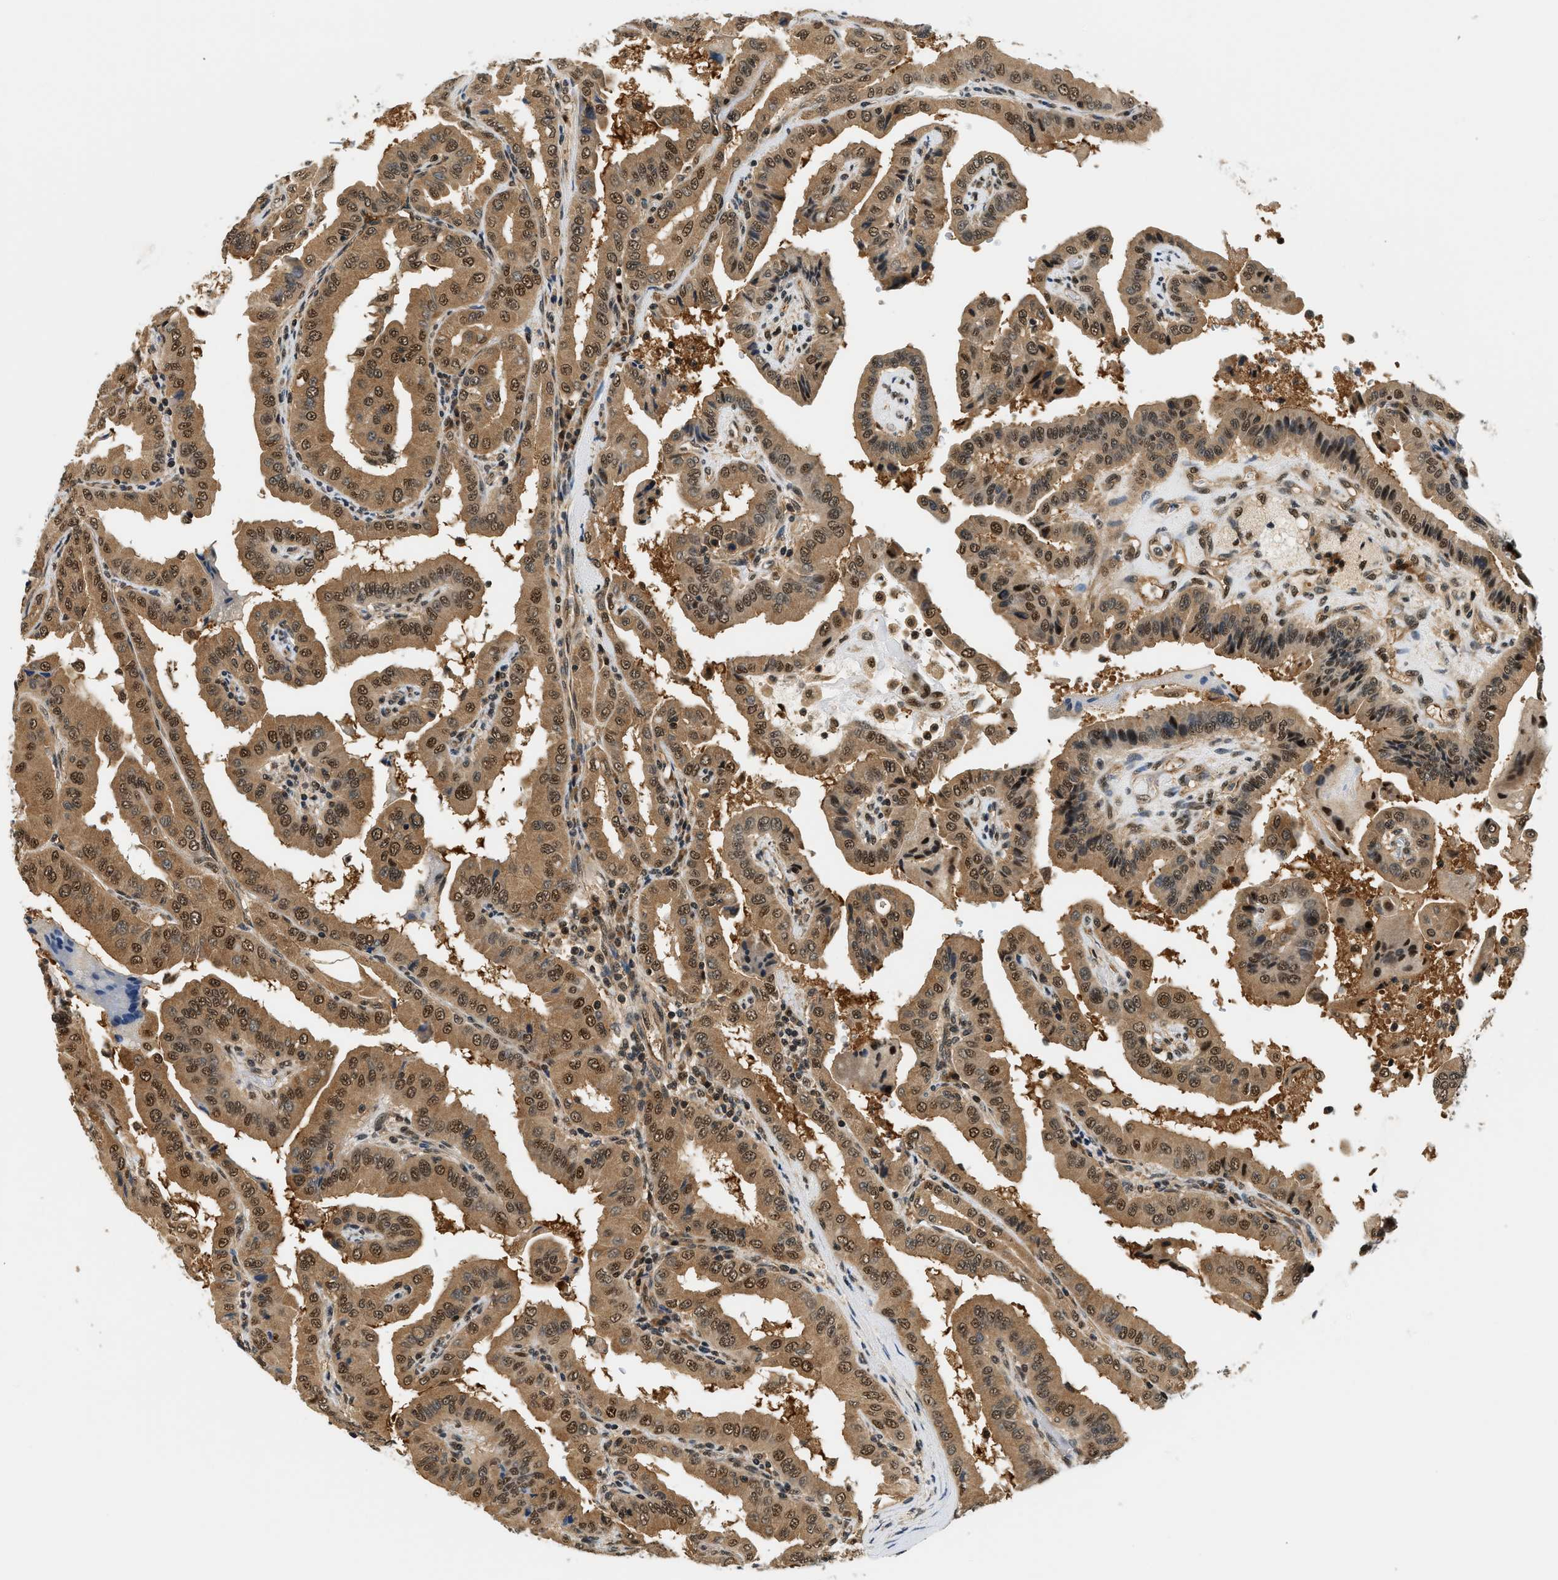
{"staining": {"intensity": "strong", "quantity": ">75%", "location": "cytoplasmic/membranous,nuclear"}, "tissue": "thyroid cancer", "cell_type": "Tumor cells", "image_type": "cancer", "snomed": [{"axis": "morphology", "description": "Papillary adenocarcinoma, NOS"}, {"axis": "topography", "description": "Thyroid gland"}], "caption": "The immunohistochemical stain labels strong cytoplasmic/membranous and nuclear staining in tumor cells of papillary adenocarcinoma (thyroid) tissue. The protein is shown in brown color, while the nuclei are stained blue.", "gene": "PSMD3", "patient": {"sex": "male", "age": 33}}